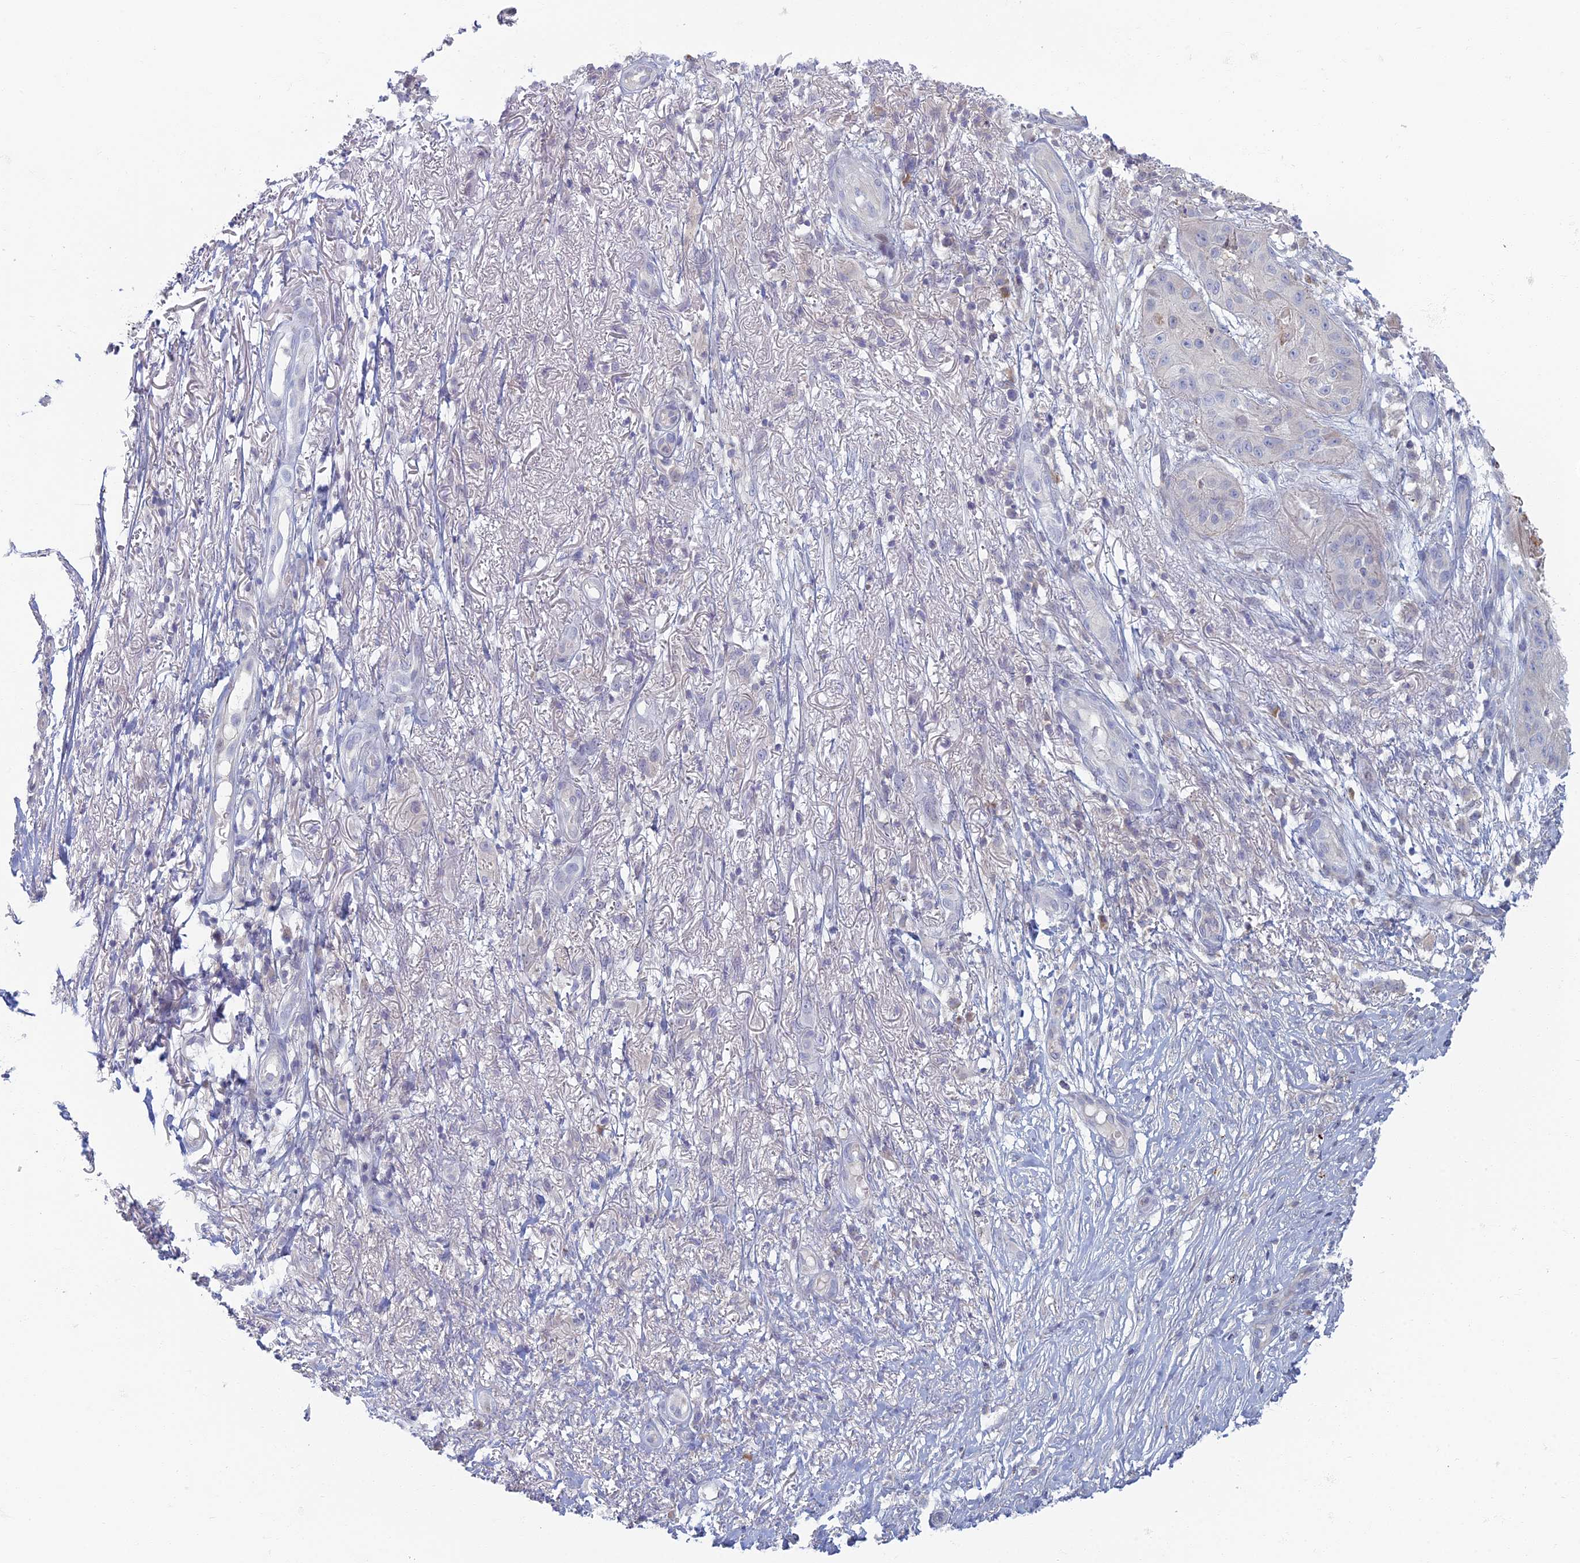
{"staining": {"intensity": "negative", "quantity": "none", "location": "none"}, "tissue": "skin cancer", "cell_type": "Tumor cells", "image_type": "cancer", "snomed": [{"axis": "morphology", "description": "Squamous cell carcinoma, NOS"}, {"axis": "topography", "description": "Skin"}], "caption": "Skin cancer (squamous cell carcinoma) was stained to show a protein in brown. There is no significant staining in tumor cells.", "gene": "CHMP4B", "patient": {"sex": "male", "age": 70}}